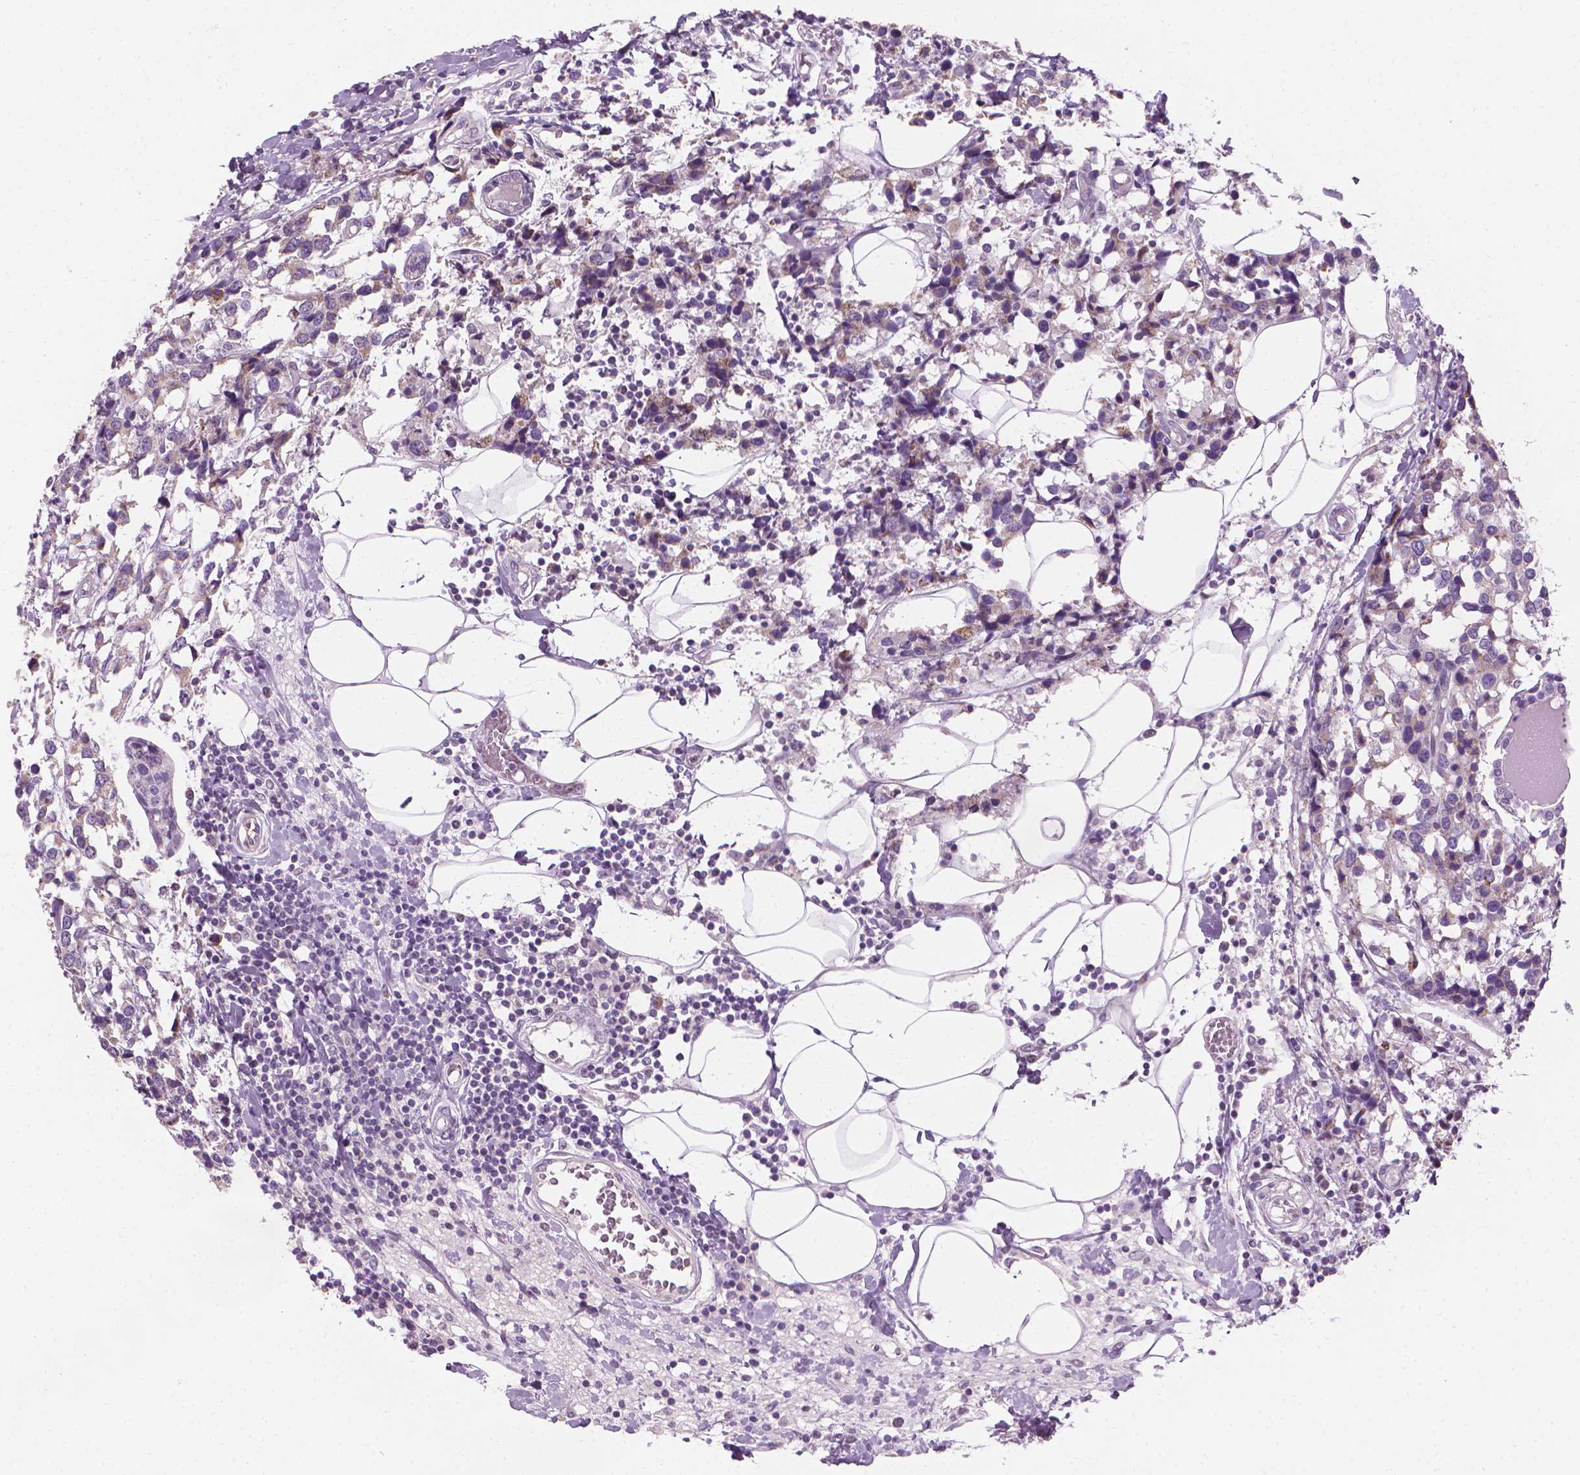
{"staining": {"intensity": "negative", "quantity": "none", "location": "none"}, "tissue": "breast cancer", "cell_type": "Tumor cells", "image_type": "cancer", "snomed": [{"axis": "morphology", "description": "Lobular carcinoma"}, {"axis": "topography", "description": "Breast"}], "caption": "IHC photomicrograph of neoplastic tissue: breast cancer stained with DAB (3,3'-diaminobenzidine) reveals no significant protein positivity in tumor cells.", "gene": "CFAP126", "patient": {"sex": "female", "age": 59}}